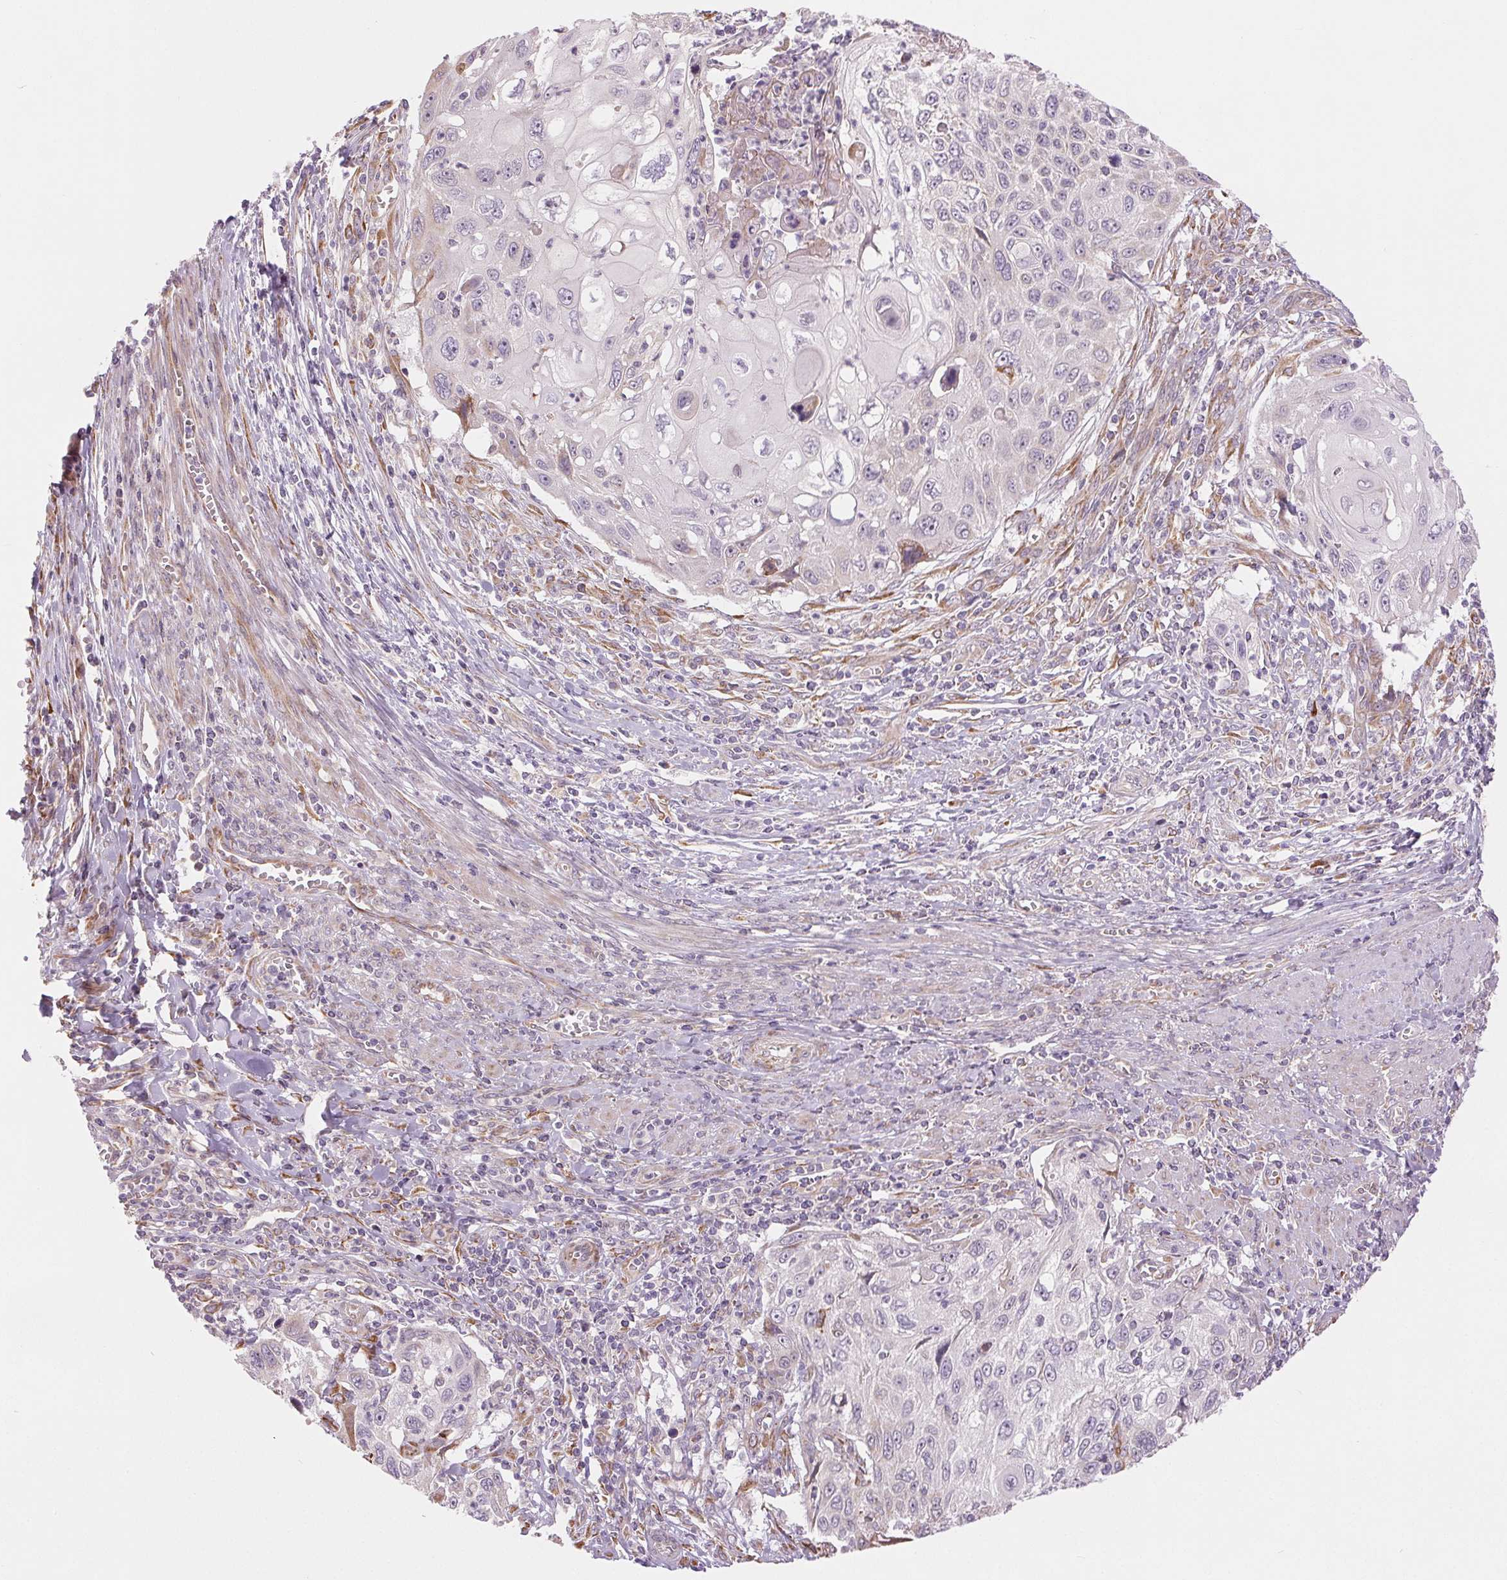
{"staining": {"intensity": "negative", "quantity": "none", "location": "none"}, "tissue": "cervical cancer", "cell_type": "Tumor cells", "image_type": "cancer", "snomed": [{"axis": "morphology", "description": "Squamous cell carcinoma, NOS"}, {"axis": "topography", "description": "Cervix"}], "caption": "An IHC photomicrograph of cervical squamous cell carcinoma is shown. There is no staining in tumor cells of cervical squamous cell carcinoma. The staining is performed using DAB (3,3'-diaminobenzidine) brown chromogen with nuclei counter-stained in using hematoxylin.", "gene": "METTL17", "patient": {"sex": "female", "age": 70}}